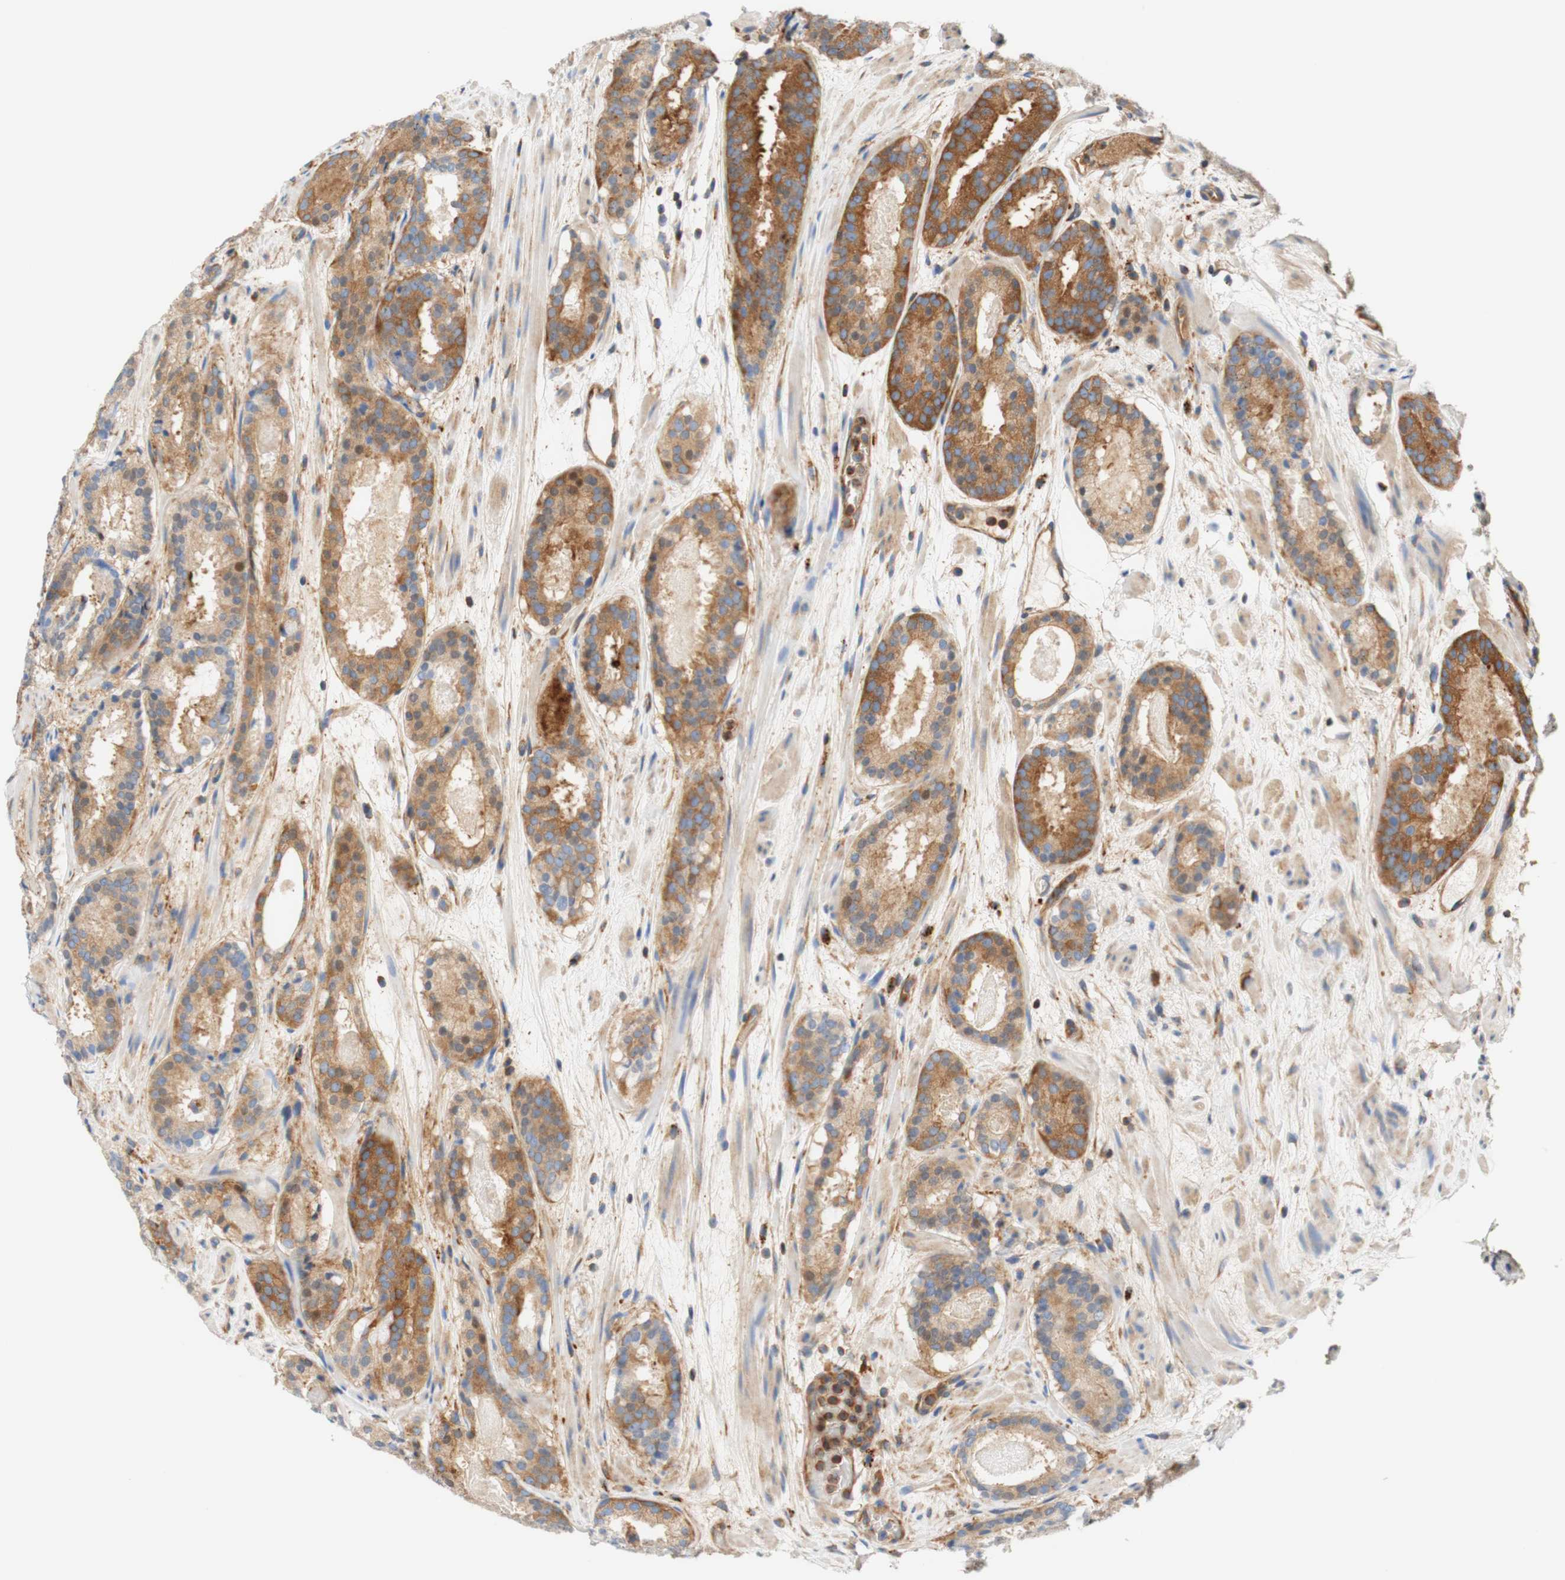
{"staining": {"intensity": "moderate", "quantity": "25%-75%", "location": "cytoplasmic/membranous"}, "tissue": "prostate cancer", "cell_type": "Tumor cells", "image_type": "cancer", "snomed": [{"axis": "morphology", "description": "Adenocarcinoma, Low grade"}, {"axis": "topography", "description": "Prostate"}], "caption": "Immunohistochemistry (IHC) photomicrograph of neoplastic tissue: human low-grade adenocarcinoma (prostate) stained using IHC exhibits medium levels of moderate protein expression localized specifically in the cytoplasmic/membranous of tumor cells, appearing as a cytoplasmic/membranous brown color.", "gene": "STOM", "patient": {"sex": "male", "age": 69}}